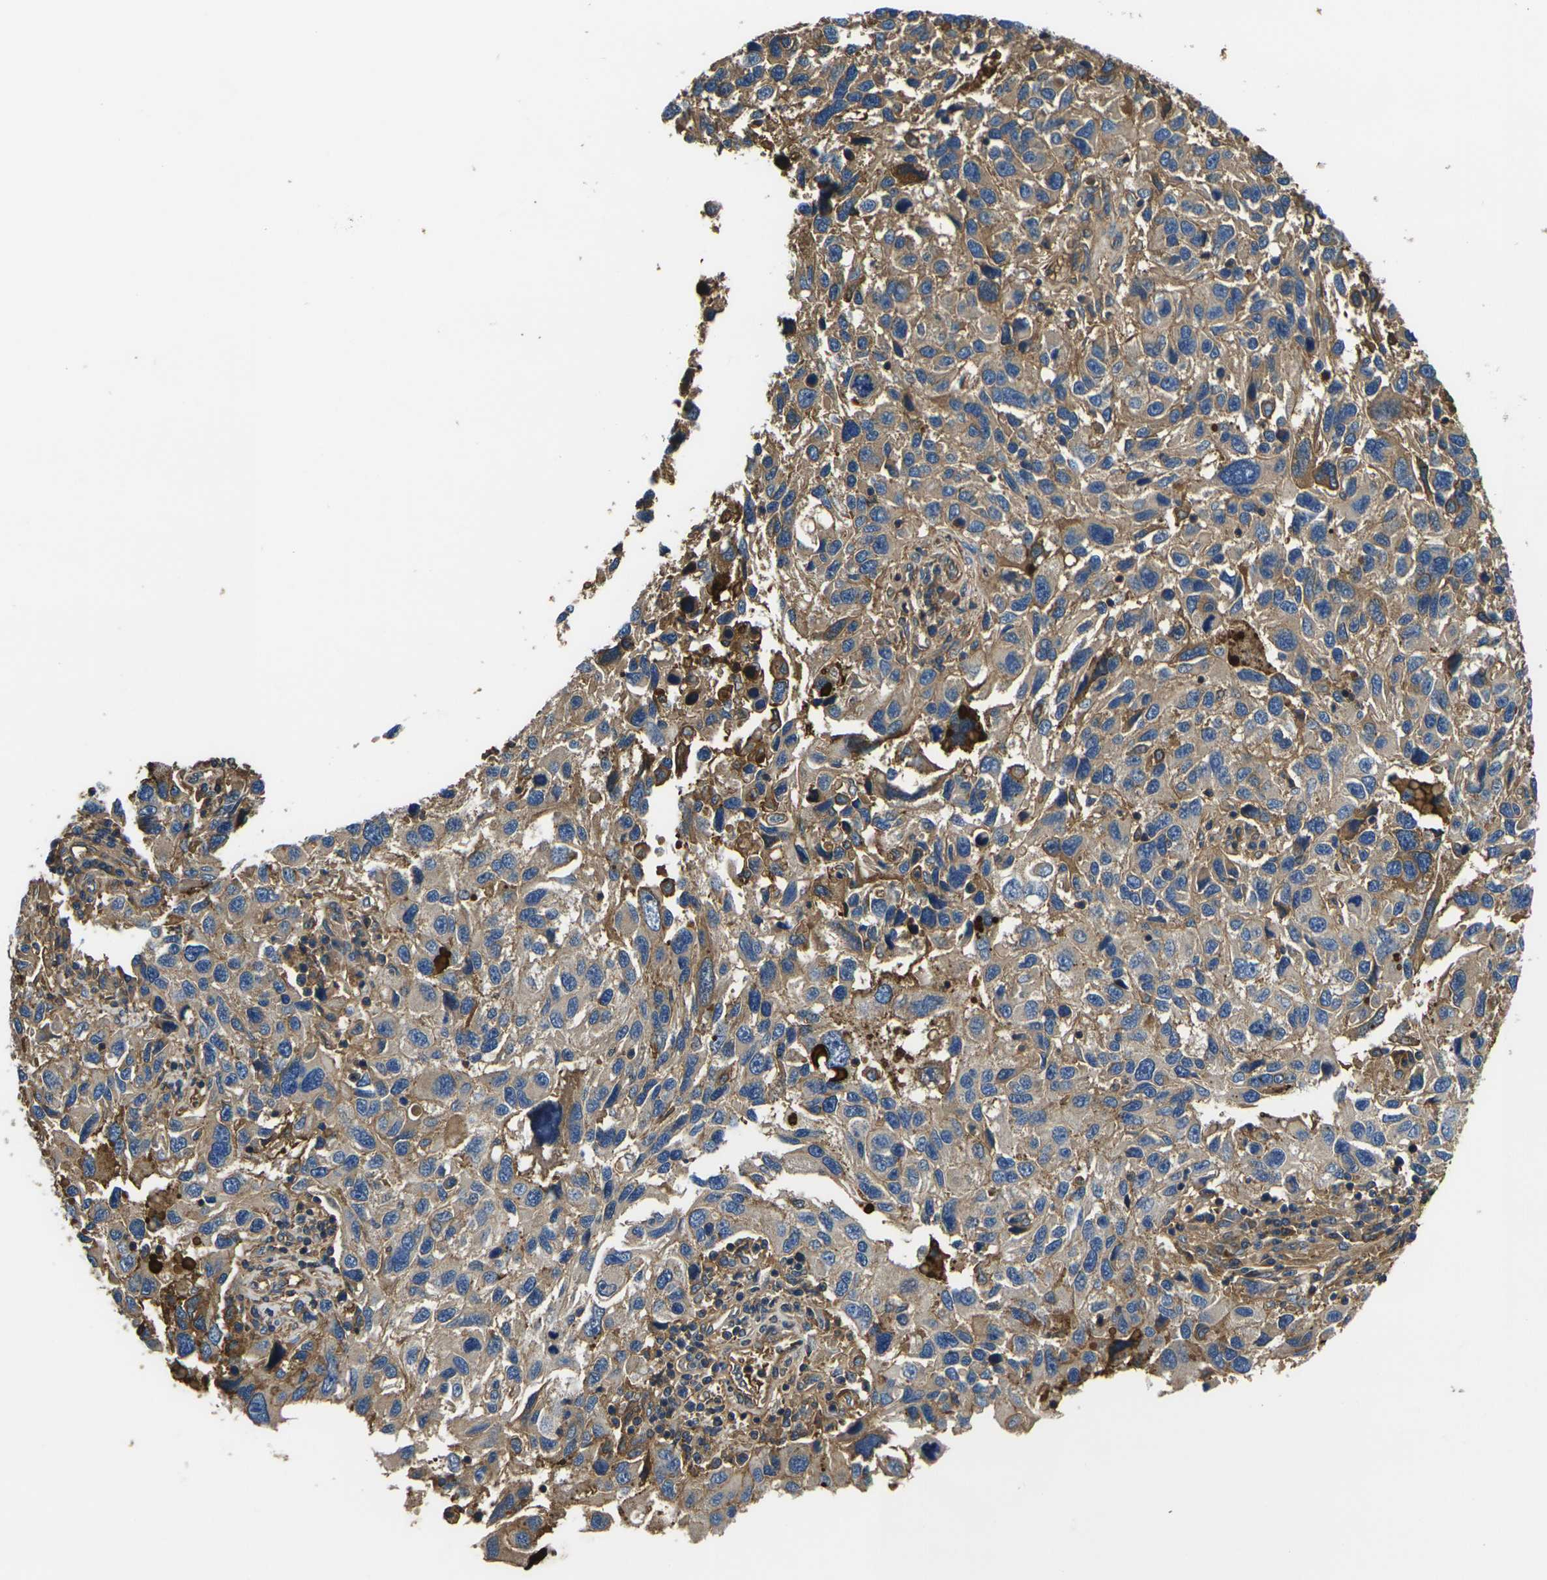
{"staining": {"intensity": "moderate", "quantity": "25%-75%", "location": "cytoplasmic/membranous"}, "tissue": "melanoma", "cell_type": "Tumor cells", "image_type": "cancer", "snomed": [{"axis": "morphology", "description": "Malignant melanoma, NOS"}, {"axis": "topography", "description": "Skin"}], "caption": "Brown immunohistochemical staining in melanoma demonstrates moderate cytoplasmic/membranous positivity in about 25%-75% of tumor cells.", "gene": "HSPG2", "patient": {"sex": "male", "age": 53}}